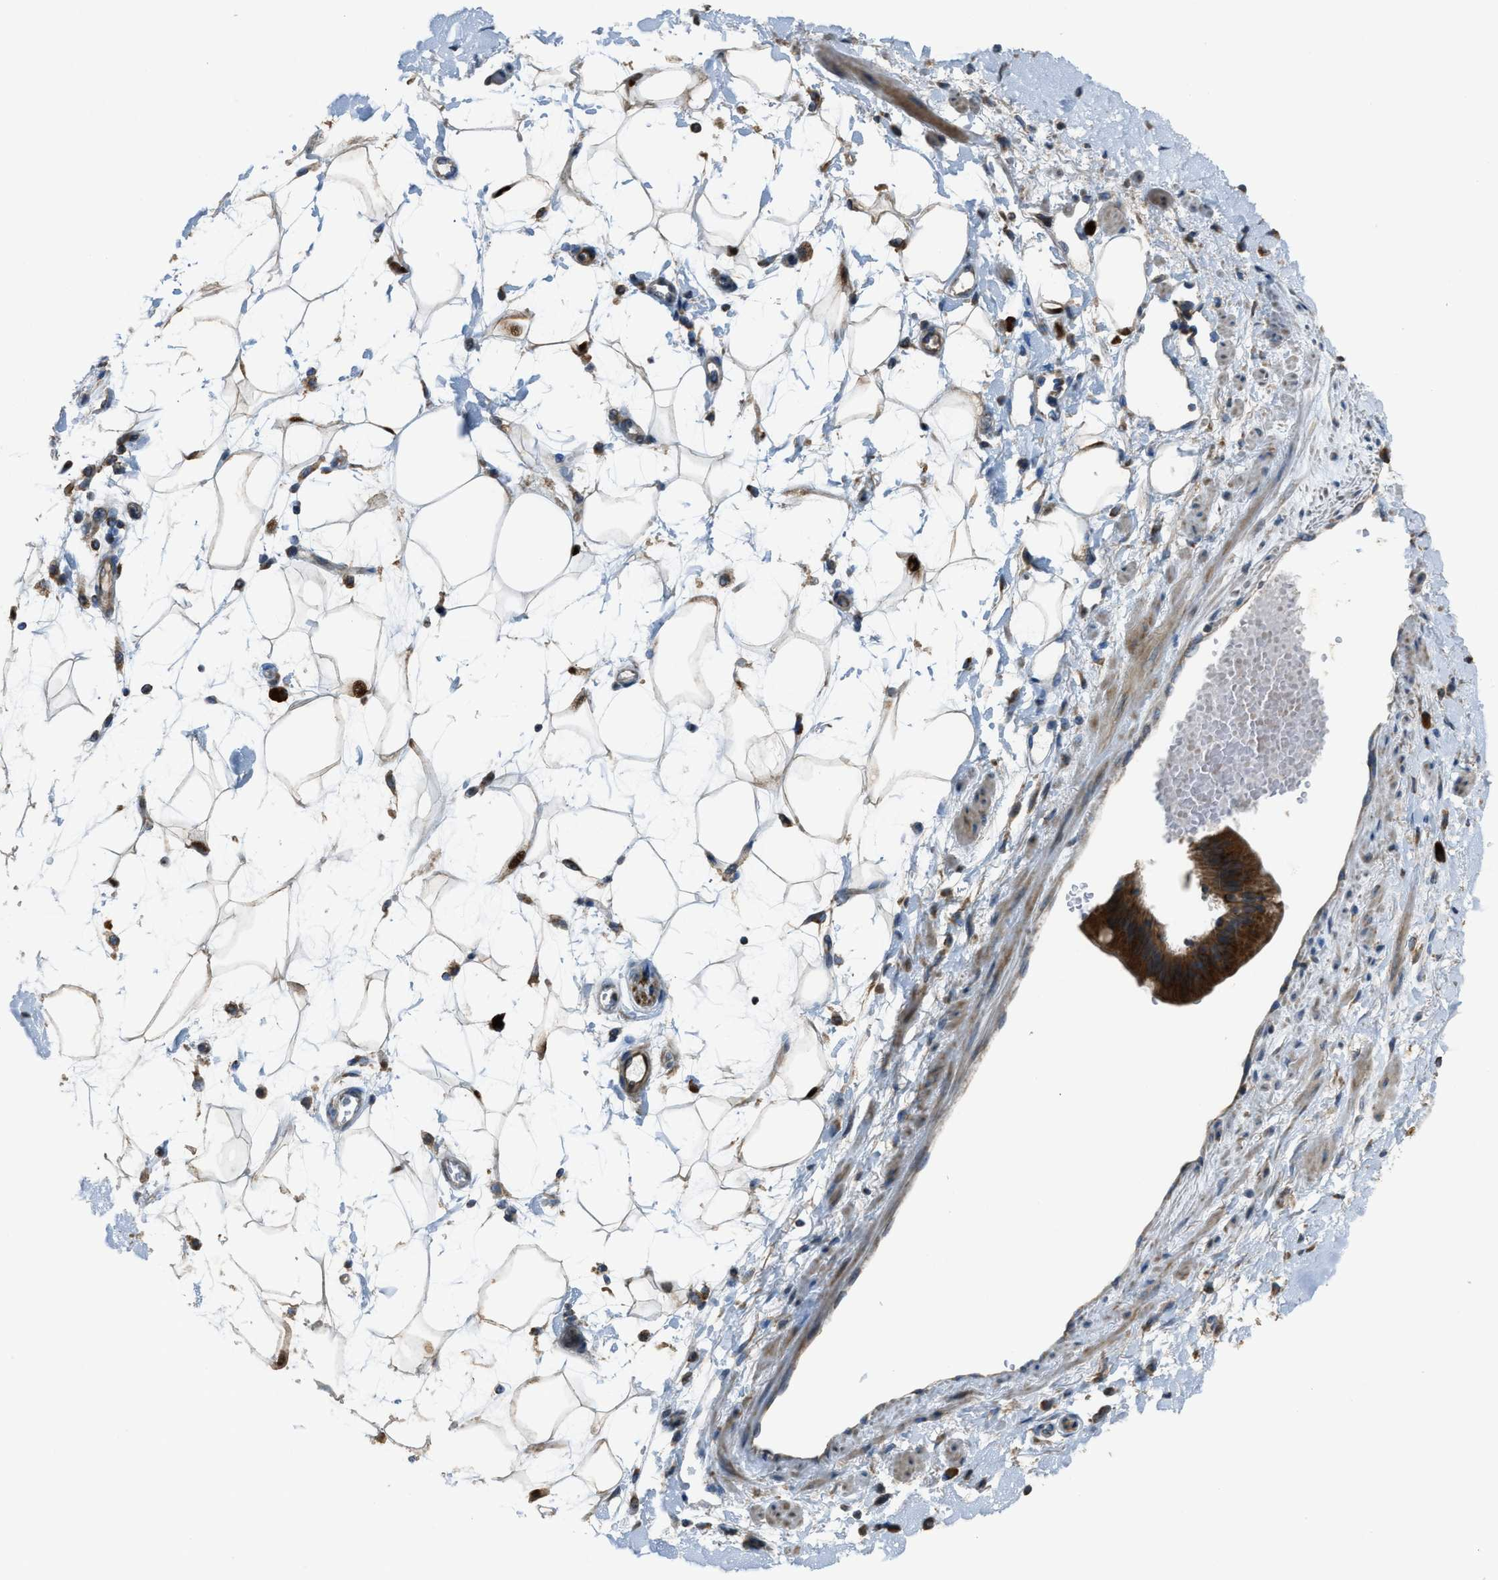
{"staining": {"intensity": "moderate", "quantity": ">75%", "location": "cytoplasmic/membranous,nuclear"}, "tissue": "adipose tissue", "cell_type": "Adipocytes", "image_type": "normal", "snomed": [{"axis": "morphology", "description": "Normal tissue, NOS"}, {"axis": "morphology", "description": "Adenocarcinoma, NOS"}, {"axis": "topography", "description": "Duodenum"}, {"axis": "topography", "description": "Peripheral nerve tissue"}], "caption": "Immunohistochemistry (IHC) image of benign adipose tissue: human adipose tissue stained using immunohistochemistry (IHC) displays medium levels of moderate protein expression localized specifically in the cytoplasmic/membranous,nuclear of adipocytes, appearing as a cytoplasmic/membranous,nuclear brown color.", "gene": "SLC25A11", "patient": {"sex": "female", "age": 60}}